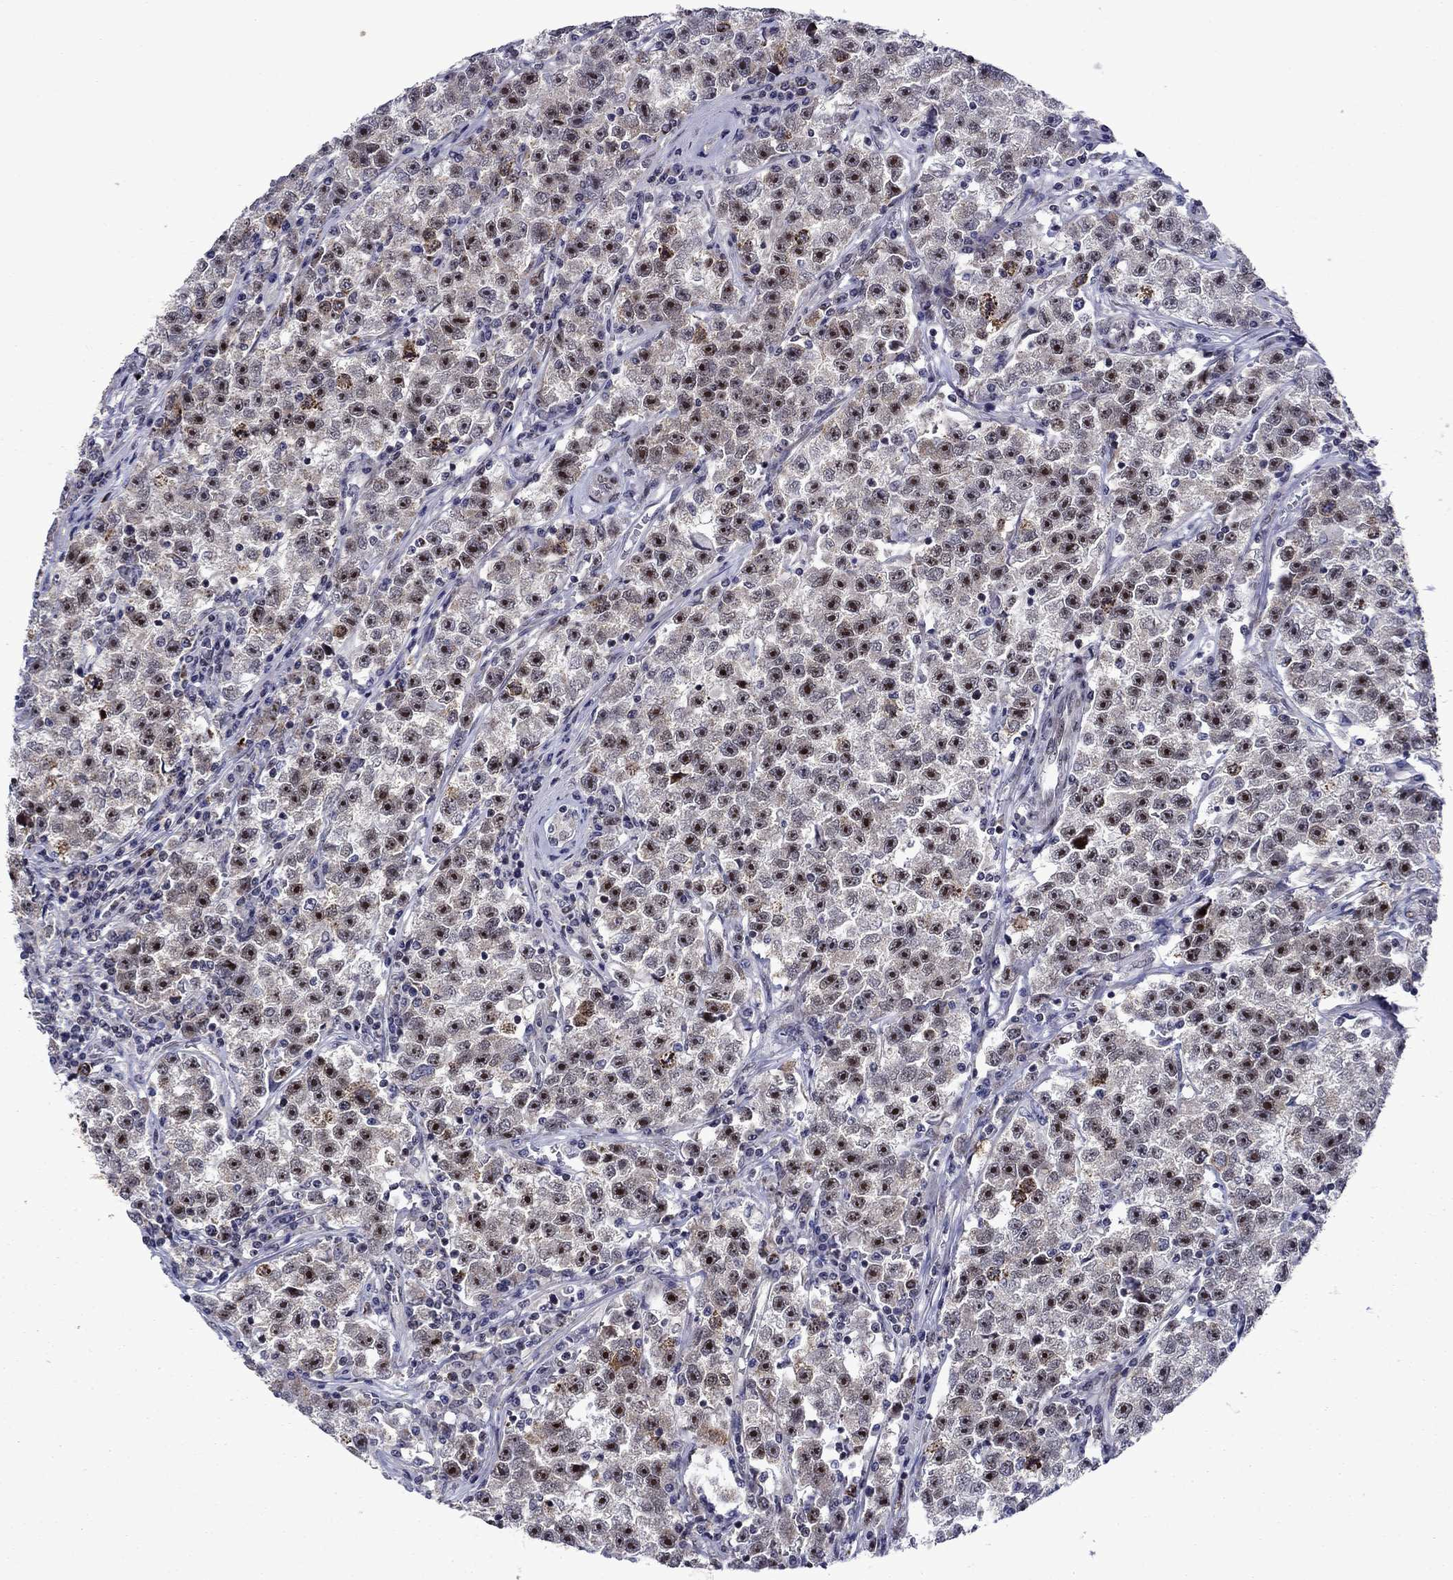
{"staining": {"intensity": "moderate", "quantity": "25%-75%", "location": "nuclear"}, "tissue": "testis cancer", "cell_type": "Tumor cells", "image_type": "cancer", "snomed": [{"axis": "morphology", "description": "Seminoma, NOS"}, {"axis": "topography", "description": "Testis"}], "caption": "Immunohistochemistry micrograph of neoplastic tissue: human testis seminoma stained using immunohistochemistry reveals medium levels of moderate protein expression localized specifically in the nuclear of tumor cells, appearing as a nuclear brown color.", "gene": "SURF2", "patient": {"sex": "male", "age": 22}}